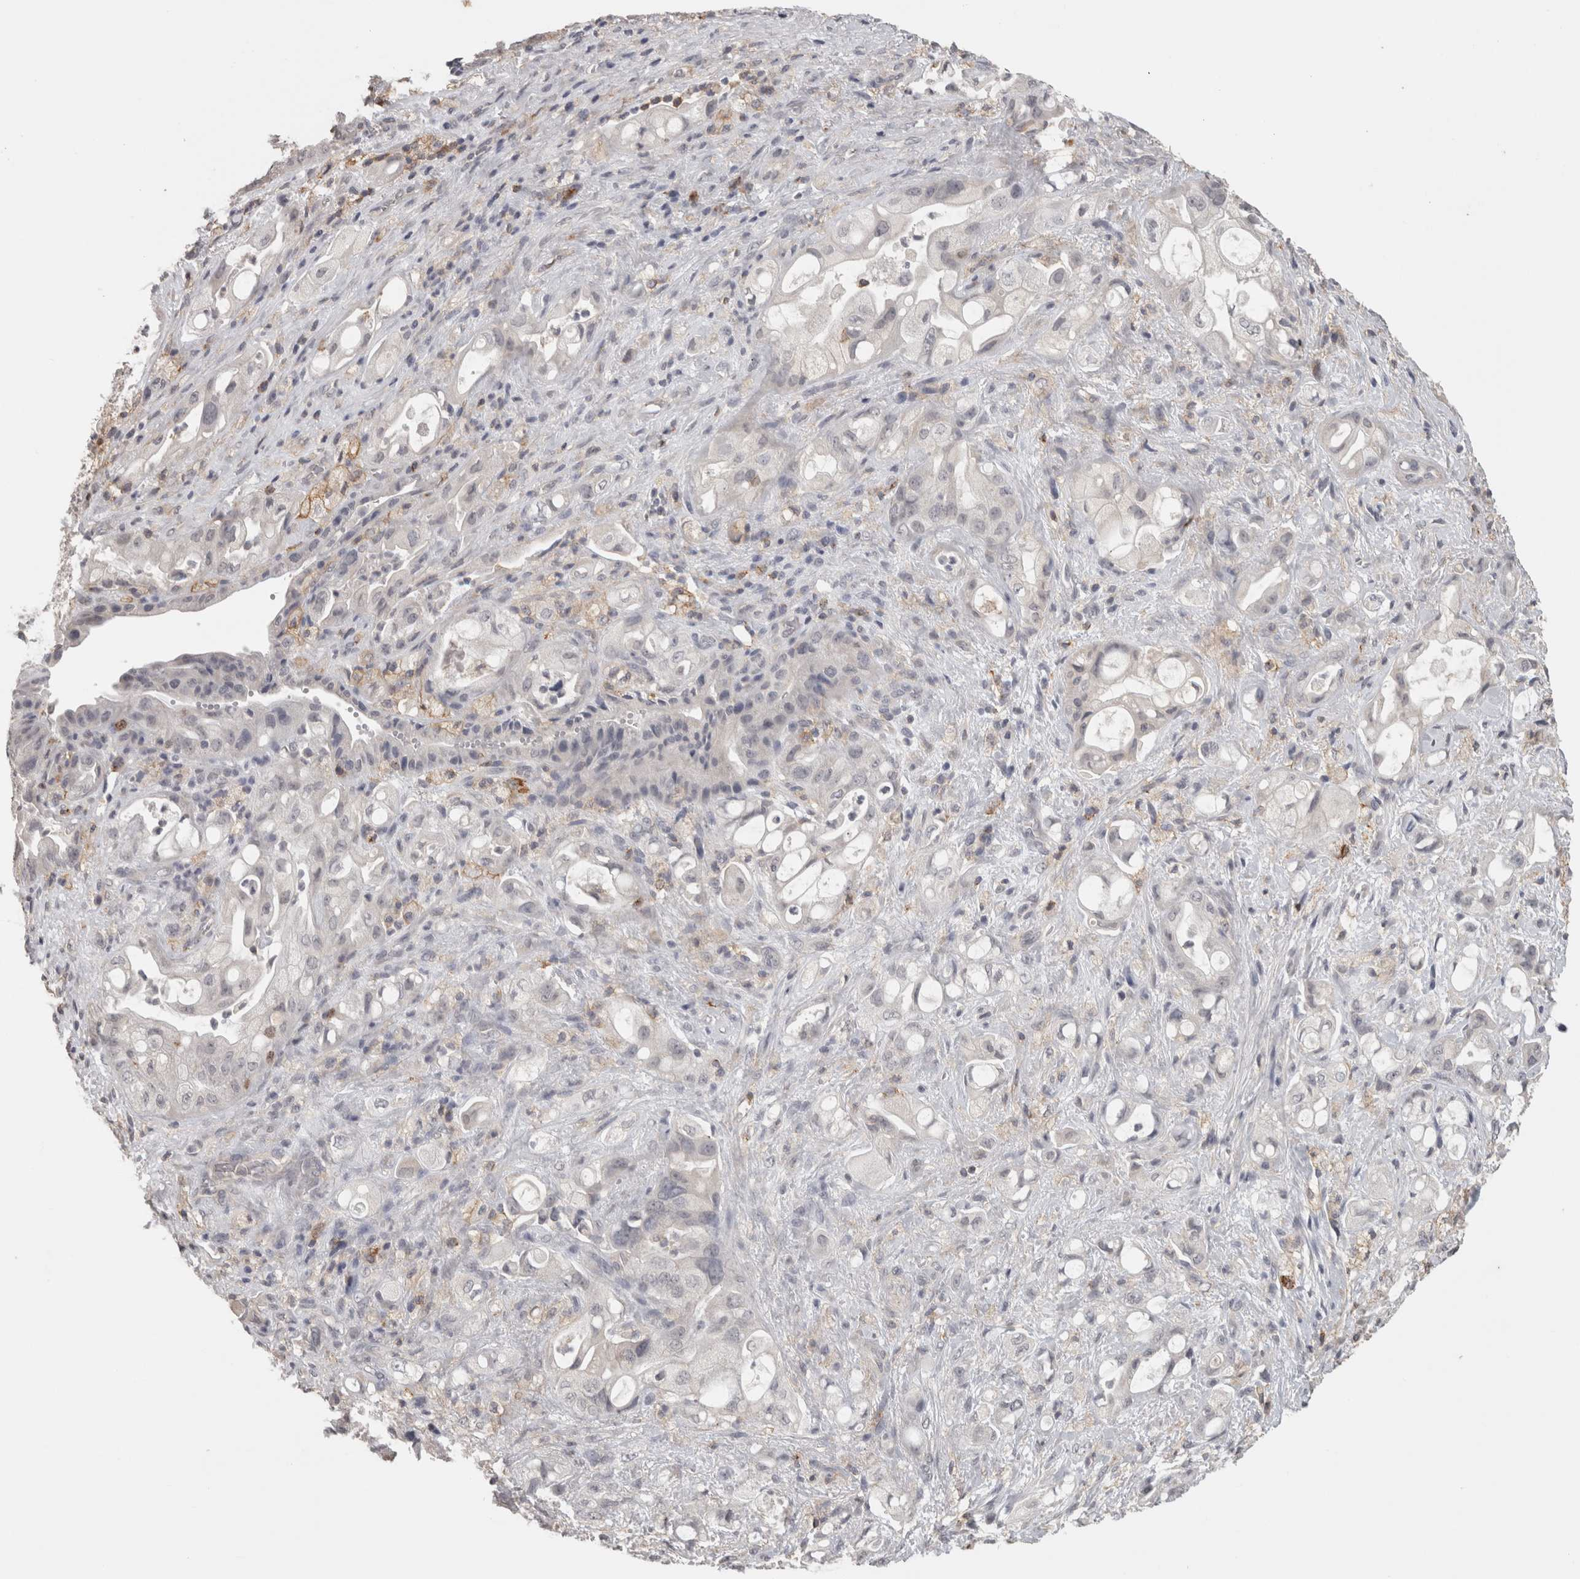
{"staining": {"intensity": "negative", "quantity": "none", "location": "none"}, "tissue": "pancreatic cancer", "cell_type": "Tumor cells", "image_type": "cancer", "snomed": [{"axis": "morphology", "description": "Adenocarcinoma, NOS"}, {"axis": "topography", "description": "Pancreas"}], "caption": "Tumor cells are negative for brown protein staining in pancreatic cancer (adenocarcinoma).", "gene": "HAVCR2", "patient": {"sex": "male", "age": 79}}